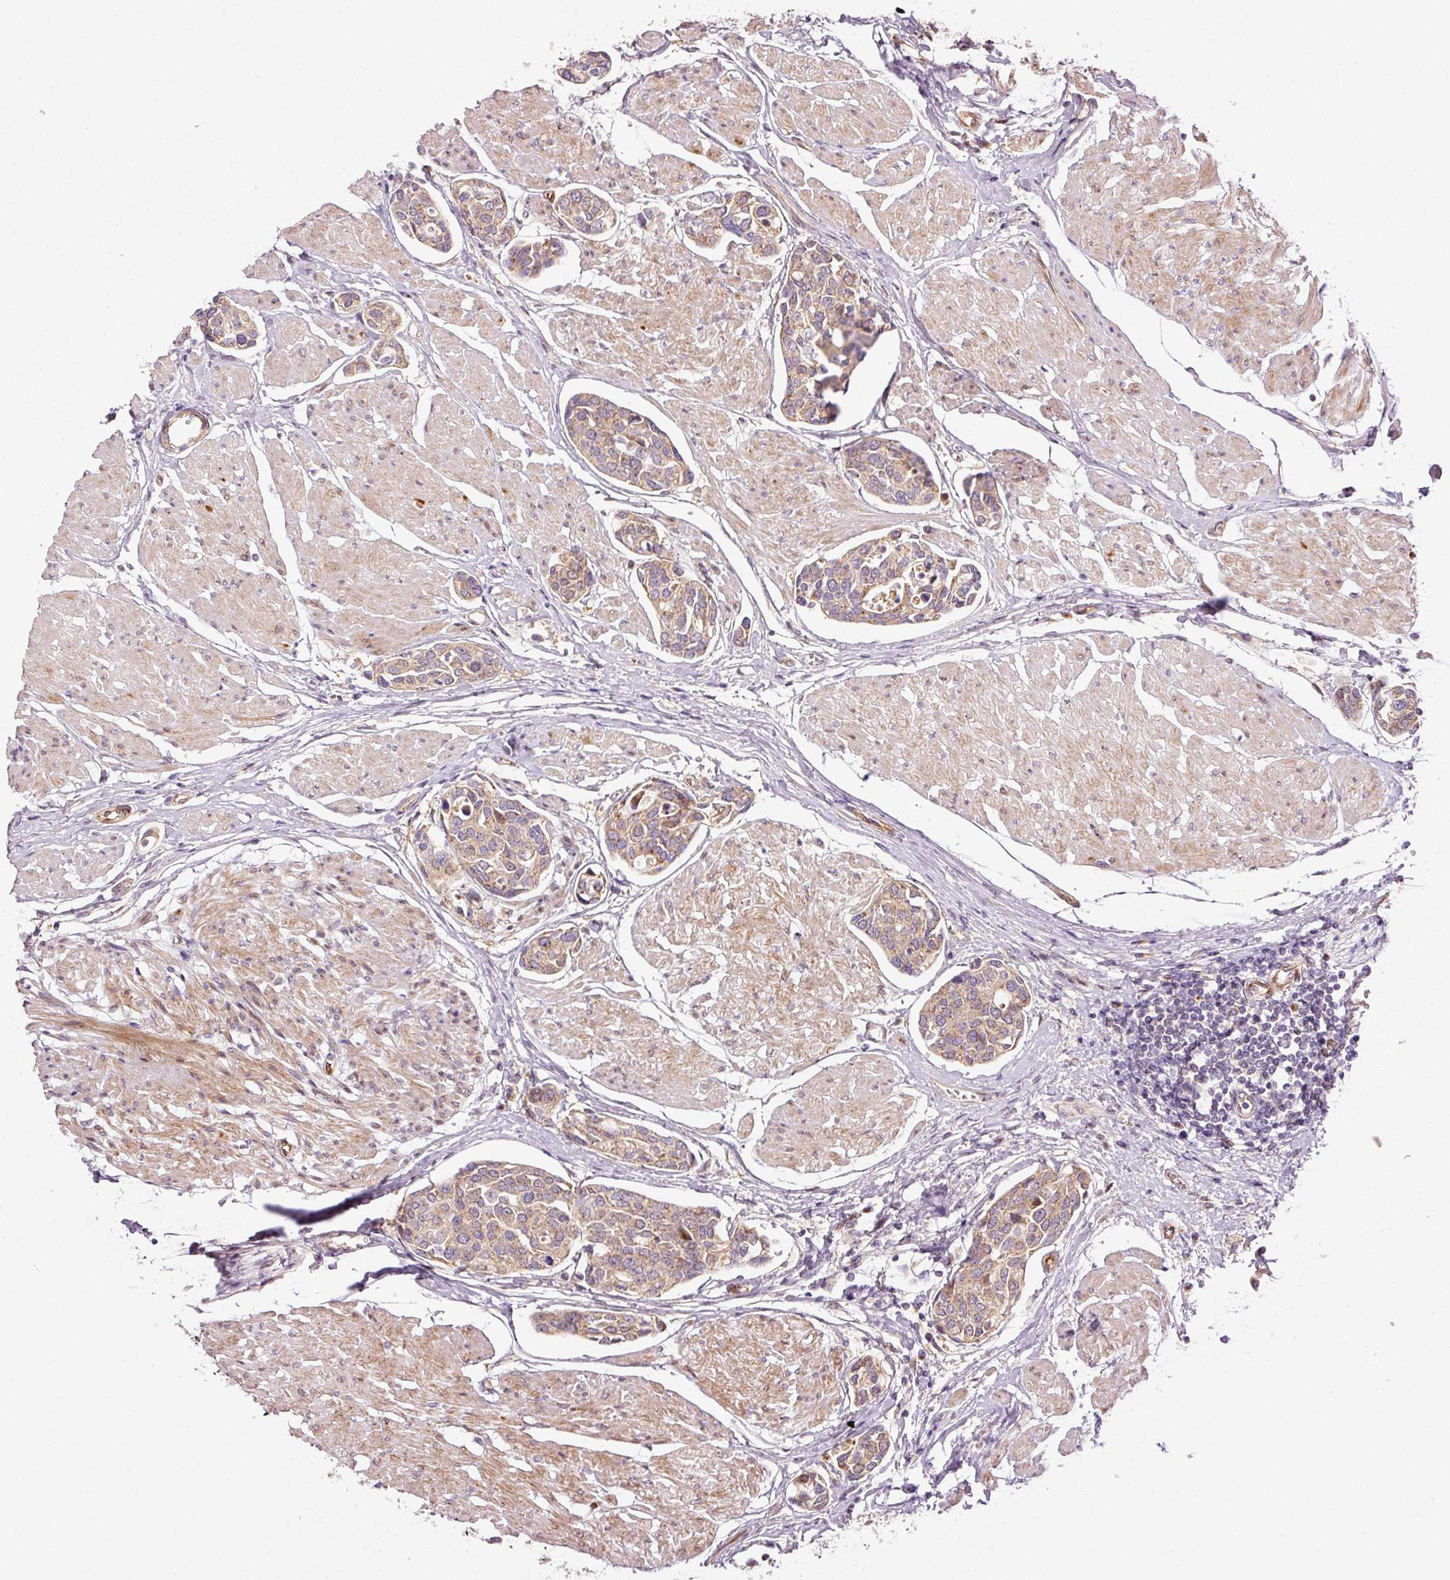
{"staining": {"intensity": "moderate", "quantity": ">75%", "location": "cytoplasmic/membranous"}, "tissue": "urothelial cancer", "cell_type": "Tumor cells", "image_type": "cancer", "snomed": [{"axis": "morphology", "description": "Urothelial carcinoma, High grade"}, {"axis": "topography", "description": "Urinary bladder"}], "caption": "Urothelial cancer tissue demonstrates moderate cytoplasmic/membranous expression in approximately >75% of tumor cells (Stains: DAB (3,3'-diaminobenzidine) in brown, nuclei in blue, Microscopy: brightfield microscopy at high magnification).", "gene": "PPP1R14B", "patient": {"sex": "male", "age": 78}}